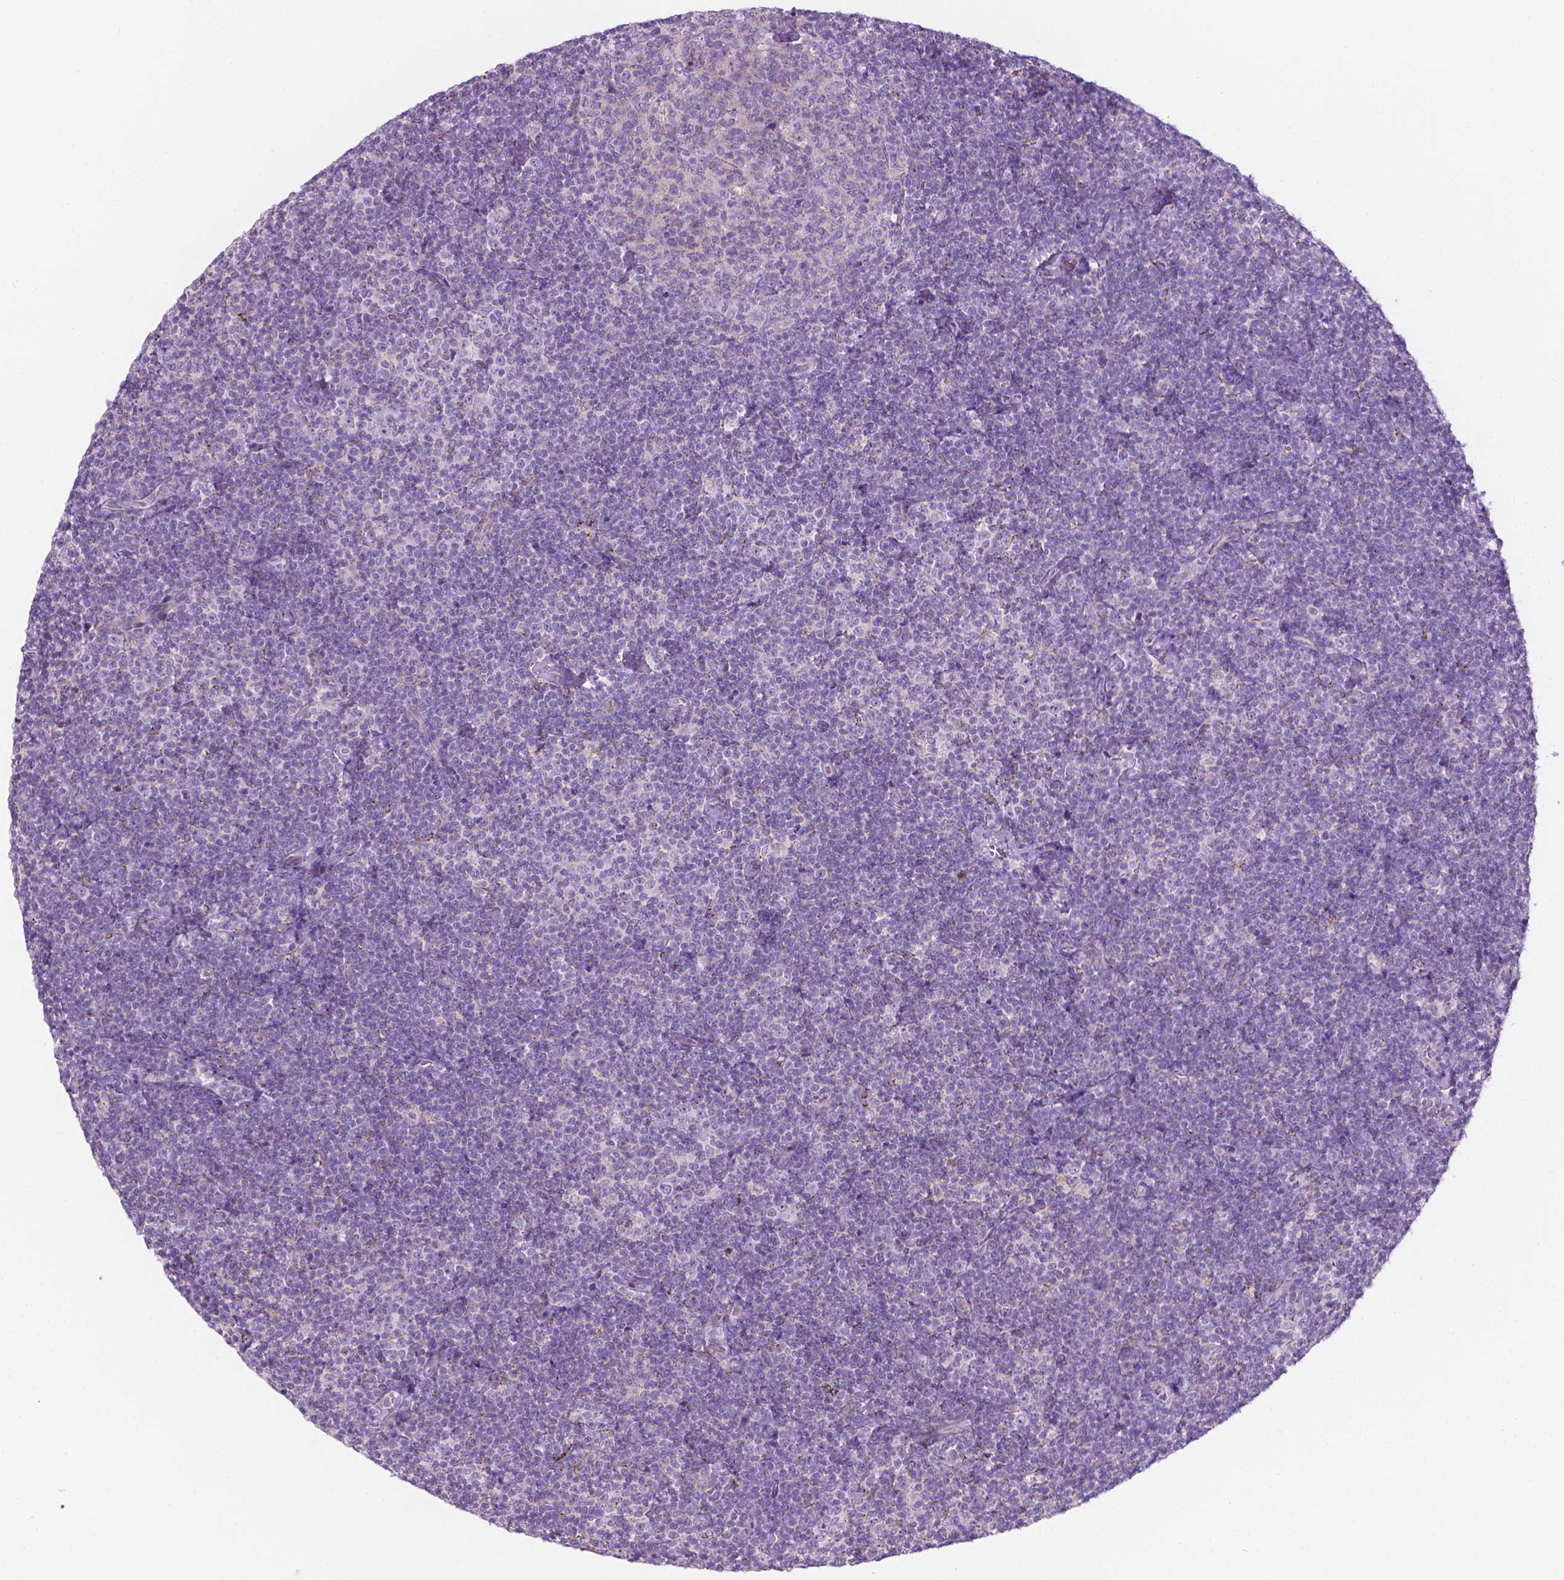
{"staining": {"intensity": "negative", "quantity": "none", "location": "none"}, "tissue": "lymphoma", "cell_type": "Tumor cells", "image_type": "cancer", "snomed": [{"axis": "morphology", "description": "Malignant lymphoma, non-Hodgkin's type, Low grade"}, {"axis": "topography", "description": "Lymph node"}], "caption": "This is an immunohistochemistry histopathology image of lymphoma. There is no staining in tumor cells.", "gene": "NOS1AP", "patient": {"sex": "male", "age": 81}}